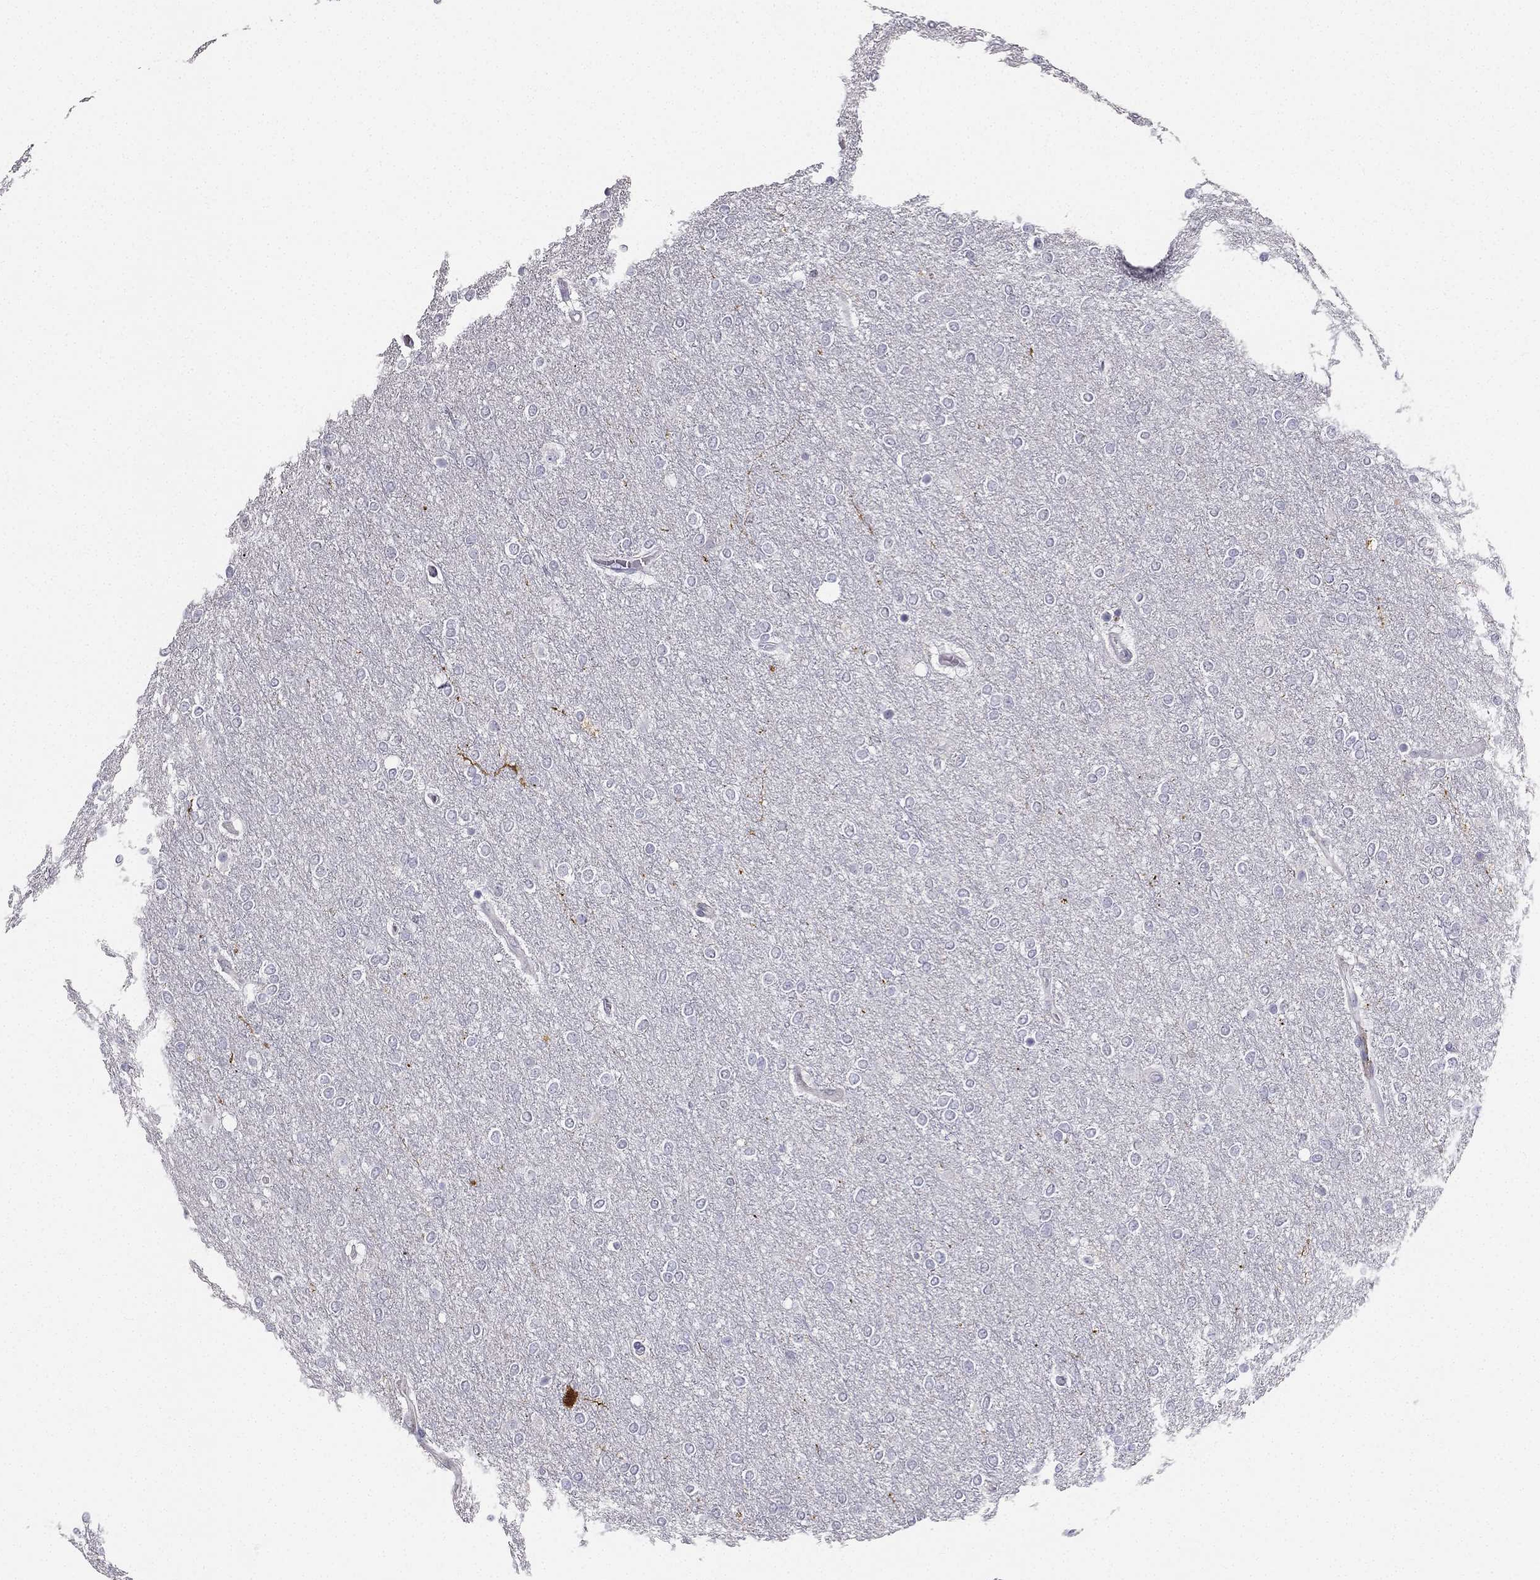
{"staining": {"intensity": "negative", "quantity": "none", "location": "none"}, "tissue": "glioma", "cell_type": "Tumor cells", "image_type": "cancer", "snomed": [{"axis": "morphology", "description": "Glioma, malignant, High grade"}, {"axis": "topography", "description": "Brain"}], "caption": "Human glioma stained for a protein using immunohistochemistry (IHC) shows no staining in tumor cells.", "gene": "CALB2", "patient": {"sex": "female", "age": 61}}